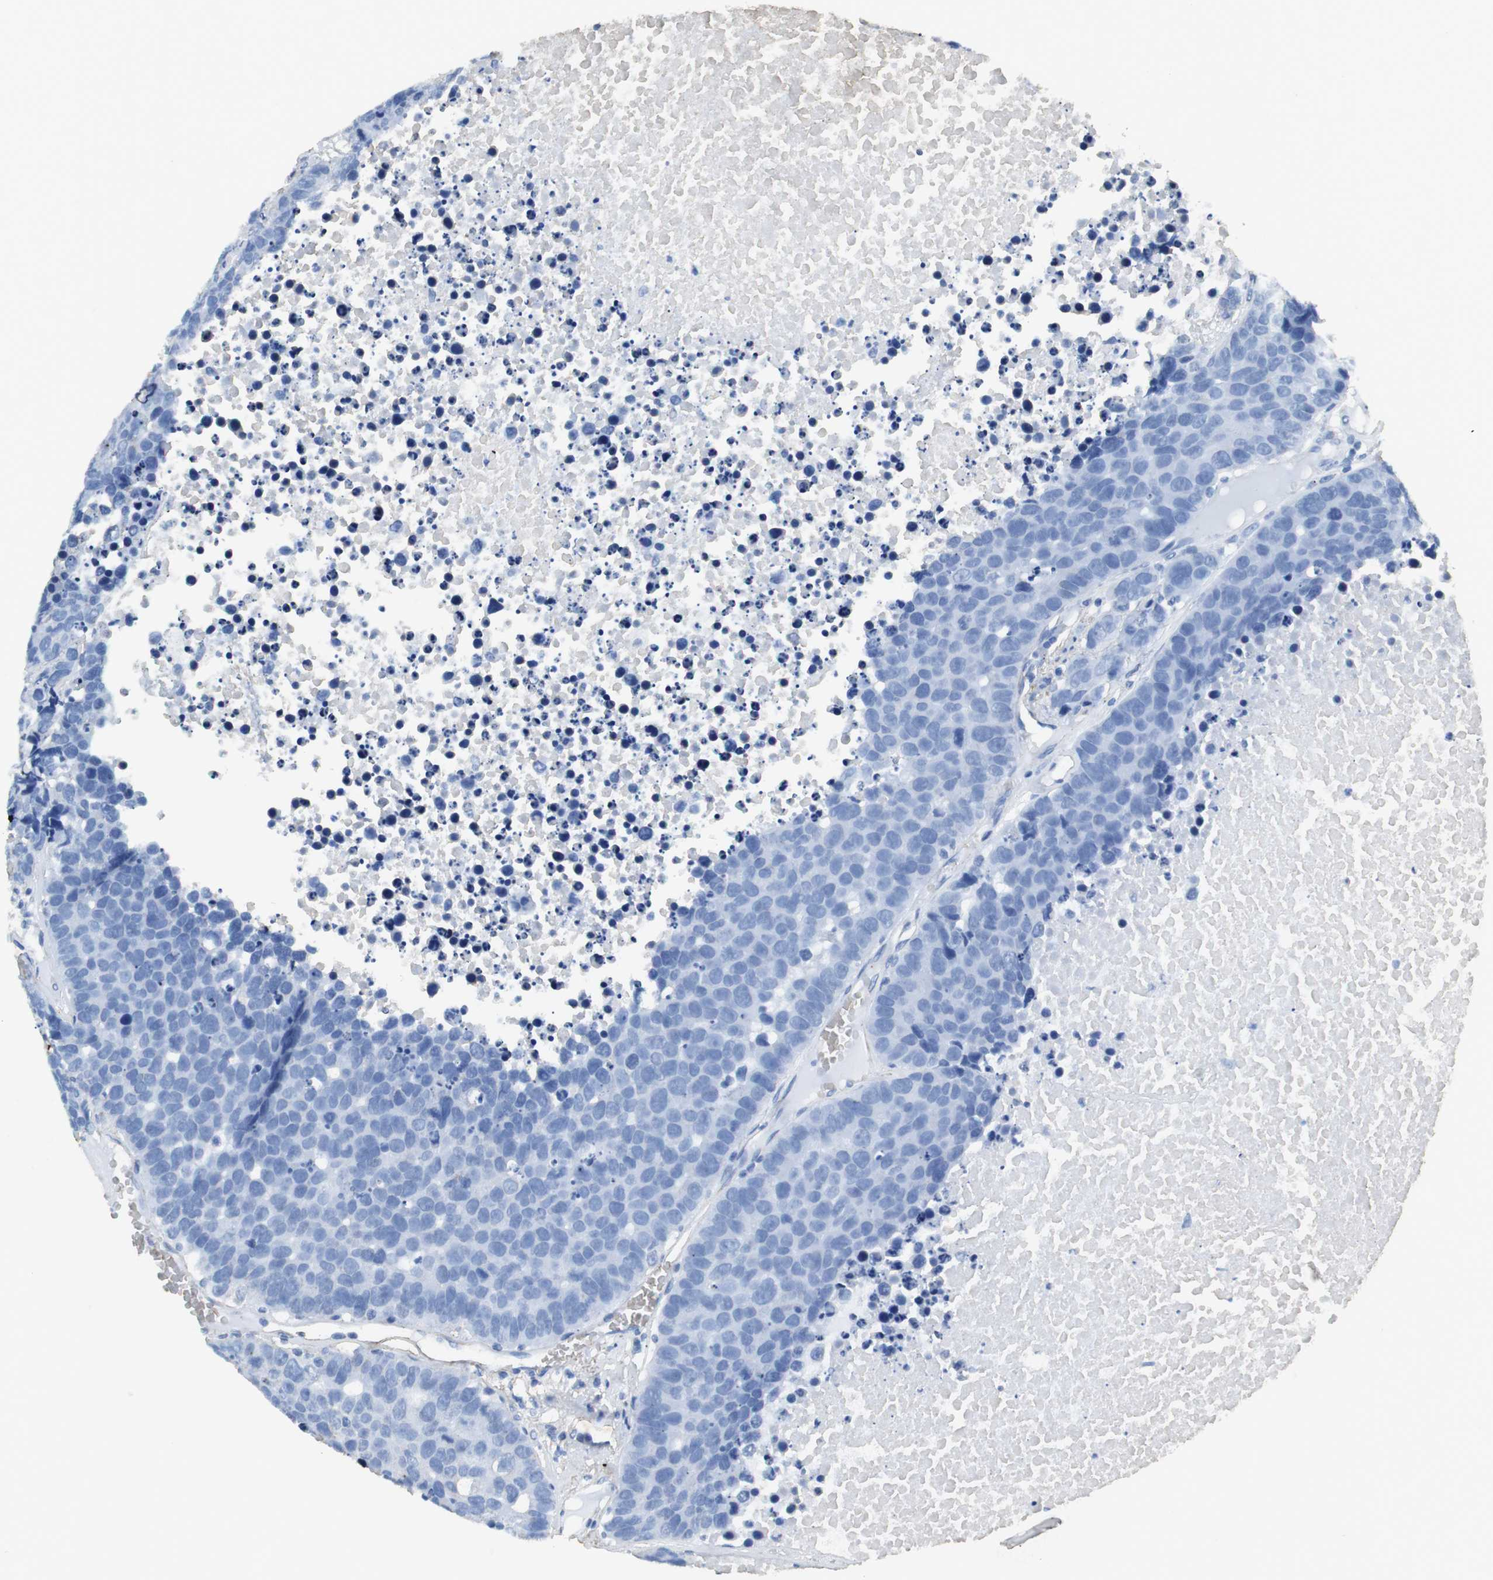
{"staining": {"intensity": "negative", "quantity": "none", "location": "none"}, "tissue": "carcinoid", "cell_type": "Tumor cells", "image_type": "cancer", "snomed": [{"axis": "morphology", "description": "Carcinoid, malignant, NOS"}, {"axis": "topography", "description": "Lung"}], "caption": "IHC of carcinoid shows no staining in tumor cells.", "gene": "NNT", "patient": {"sex": "male", "age": 60}}